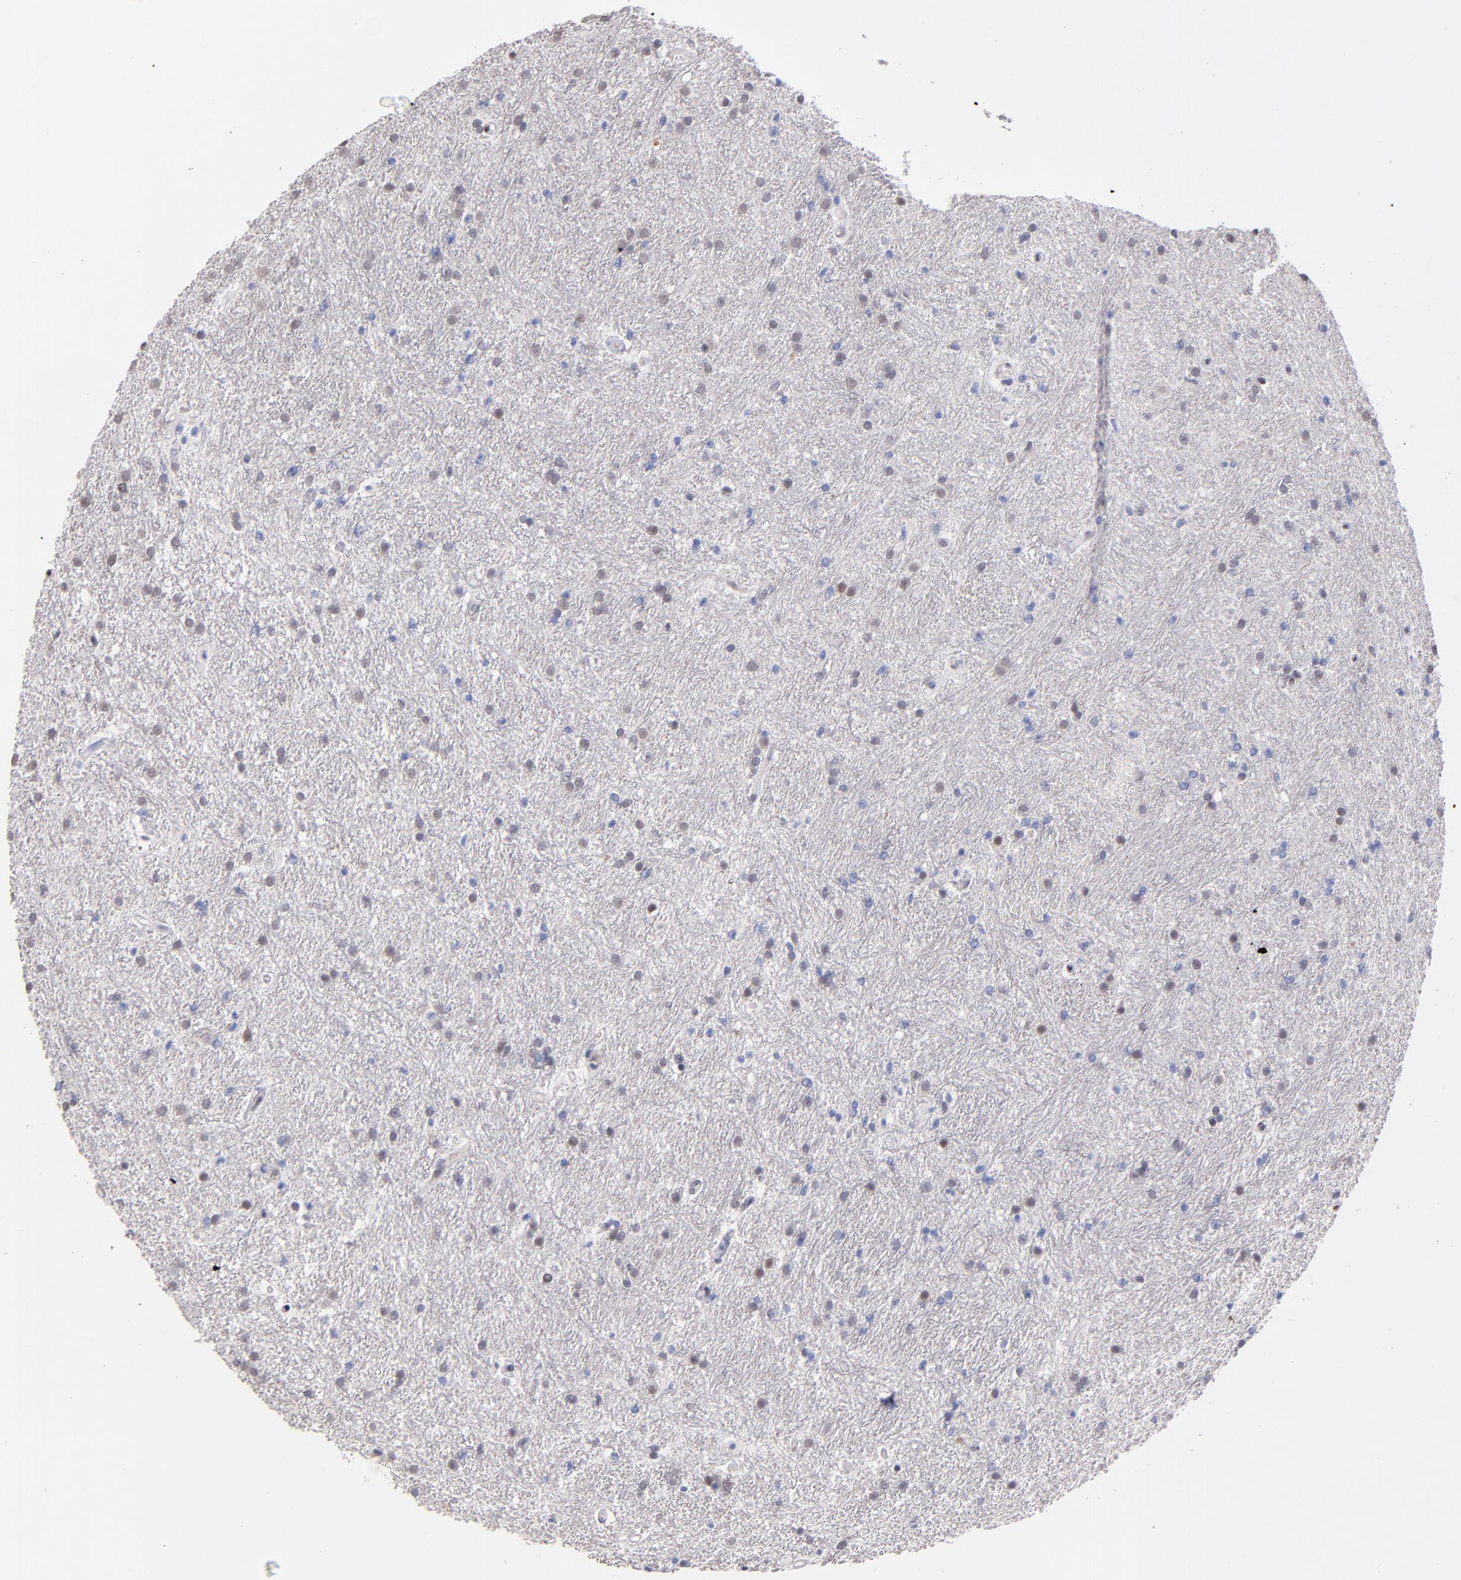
{"staining": {"intensity": "moderate", "quantity": "<25%", "location": "nuclear"}, "tissue": "glioma", "cell_type": "Tumor cells", "image_type": "cancer", "snomed": [{"axis": "morphology", "description": "Glioma, malignant, High grade"}, {"axis": "topography", "description": "Brain"}], "caption": "This histopathology image demonstrates immunohistochemistry (IHC) staining of glioma, with low moderate nuclear expression in about <25% of tumor cells.", "gene": "POLA1", "patient": {"sex": "female", "age": 50}}